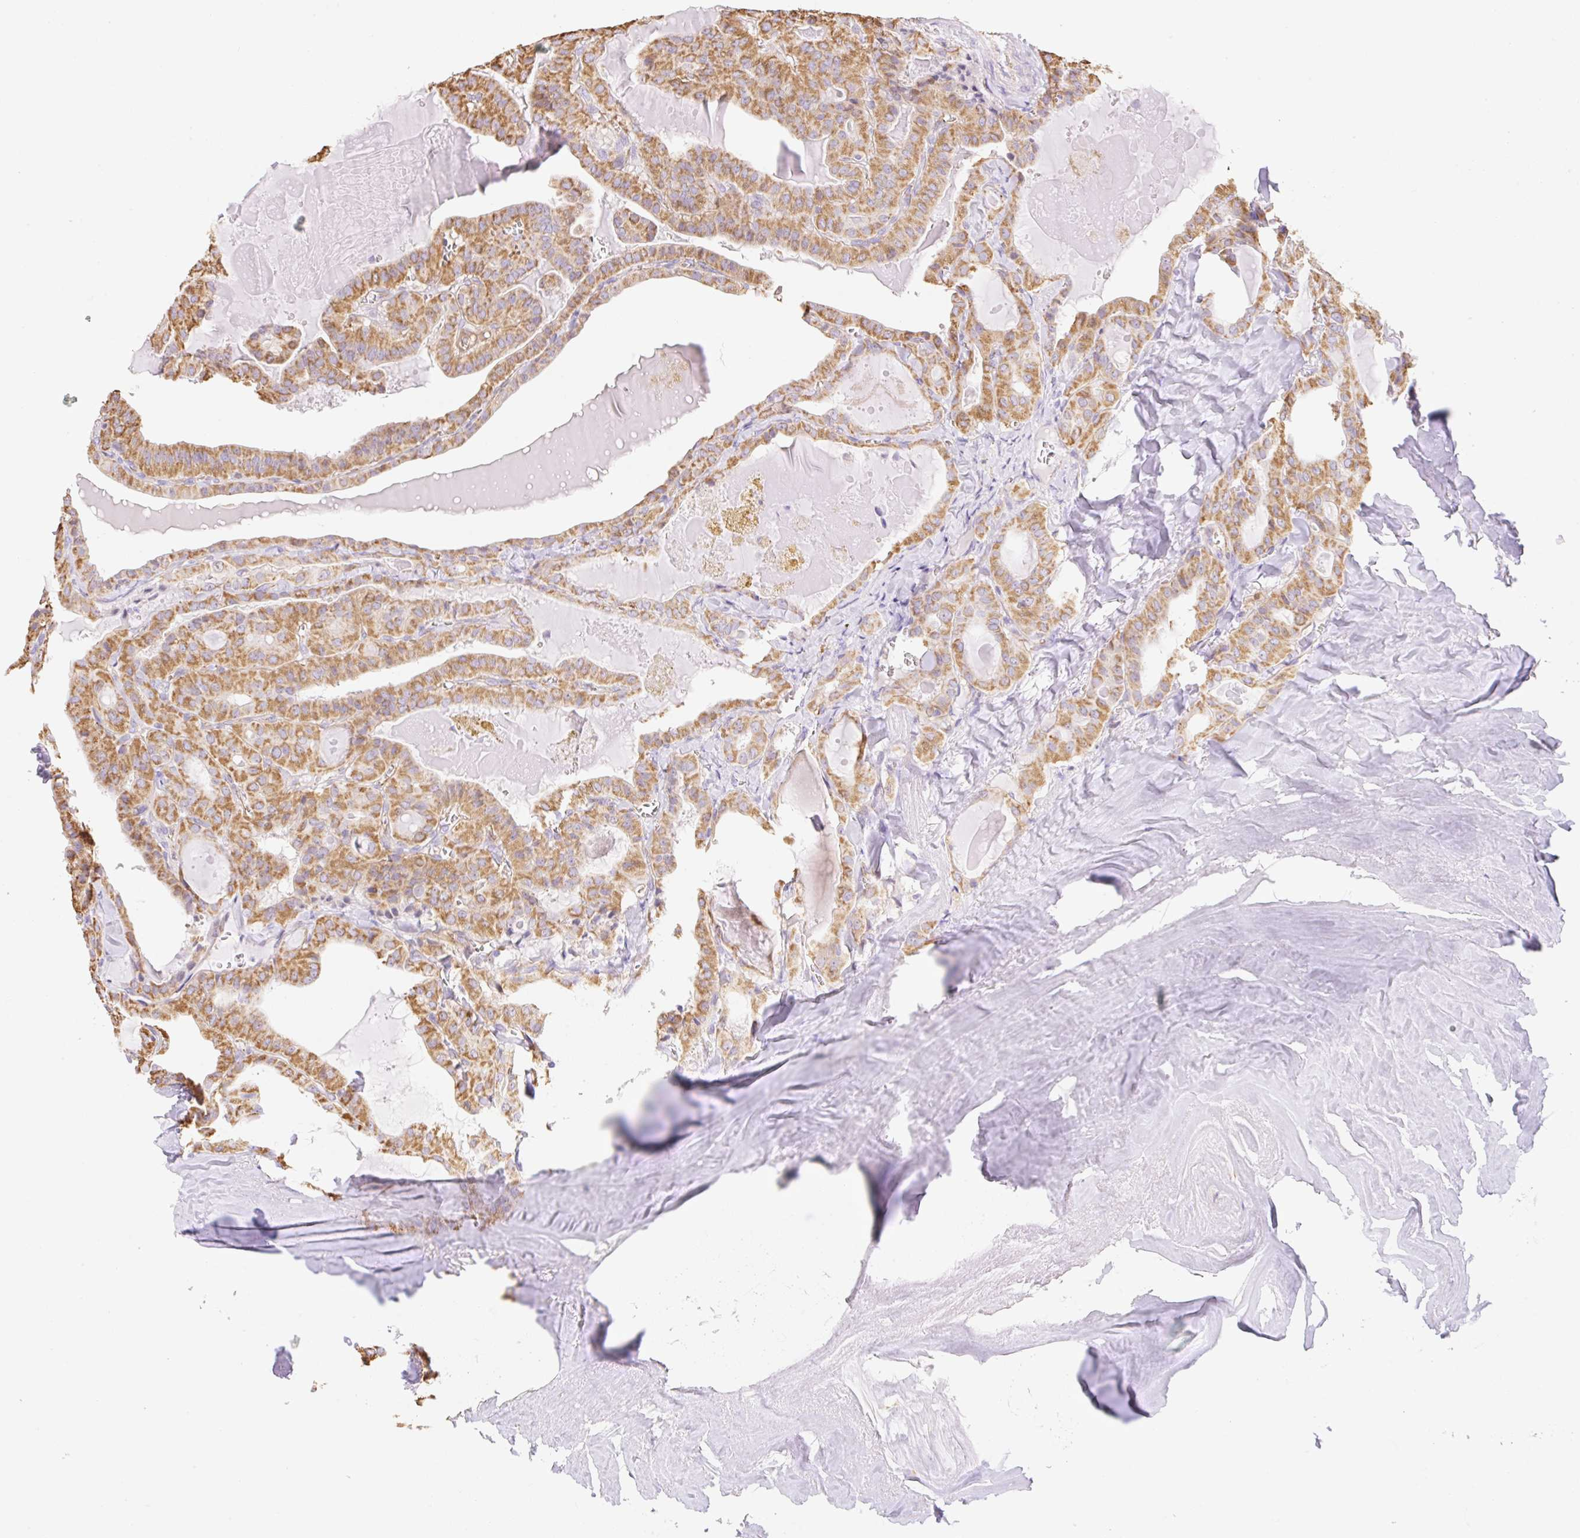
{"staining": {"intensity": "moderate", "quantity": ">75%", "location": "cytoplasmic/membranous"}, "tissue": "thyroid cancer", "cell_type": "Tumor cells", "image_type": "cancer", "snomed": [{"axis": "morphology", "description": "Papillary adenocarcinoma, NOS"}, {"axis": "topography", "description": "Thyroid gland"}], "caption": "About >75% of tumor cells in thyroid papillary adenocarcinoma reveal moderate cytoplasmic/membranous protein positivity as visualized by brown immunohistochemical staining.", "gene": "ESAM", "patient": {"sex": "male", "age": 52}}